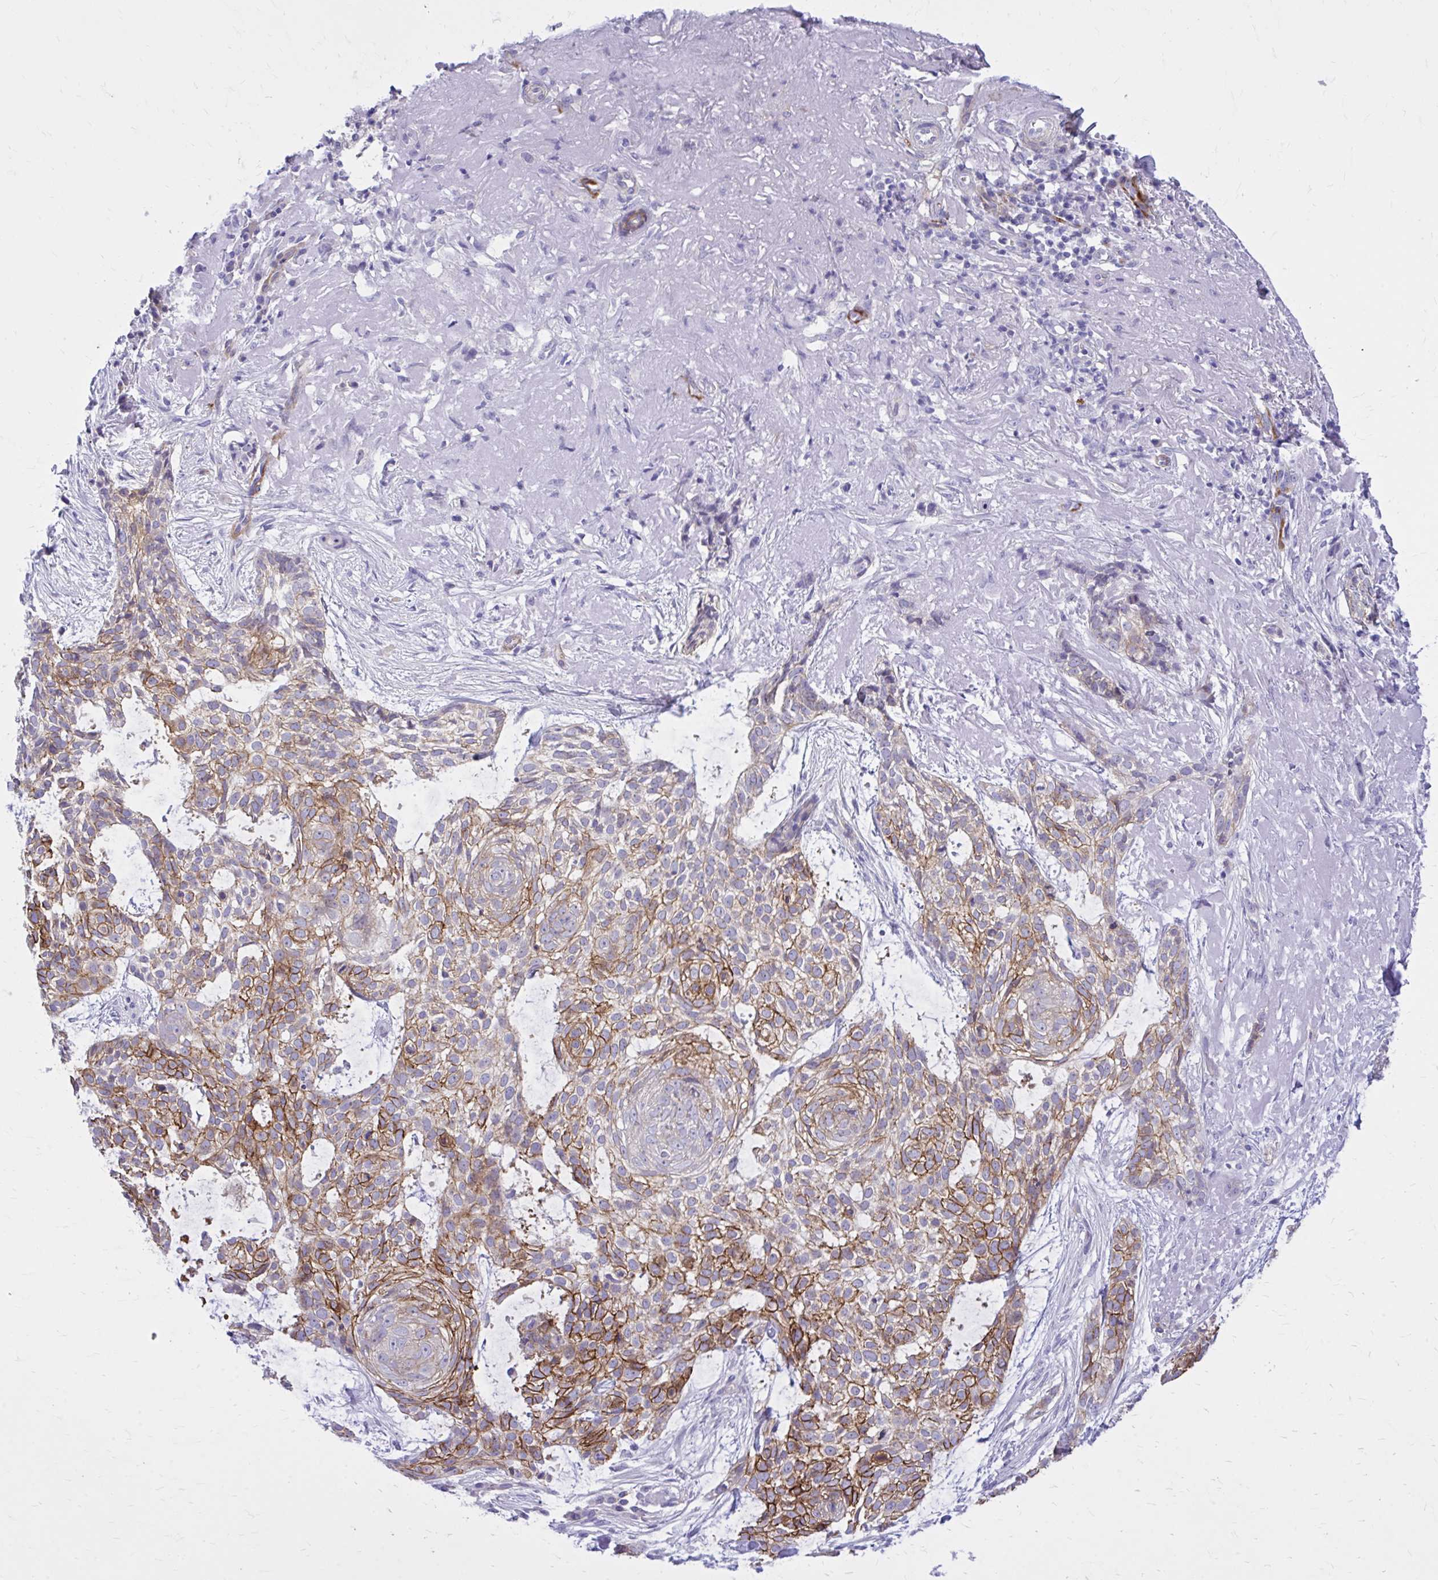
{"staining": {"intensity": "moderate", "quantity": ">75%", "location": "cytoplasmic/membranous"}, "tissue": "skin cancer", "cell_type": "Tumor cells", "image_type": "cancer", "snomed": [{"axis": "morphology", "description": "Basal cell carcinoma"}, {"axis": "topography", "description": "Skin"}, {"axis": "topography", "description": "Skin of face"}], "caption": "Skin basal cell carcinoma was stained to show a protein in brown. There is medium levels of moderate cytoplasmic/membranous staining in approximately >75% of tumor cells.", "gene": "EPB41L1", "patient": {"sex": "female", "age": 80}}